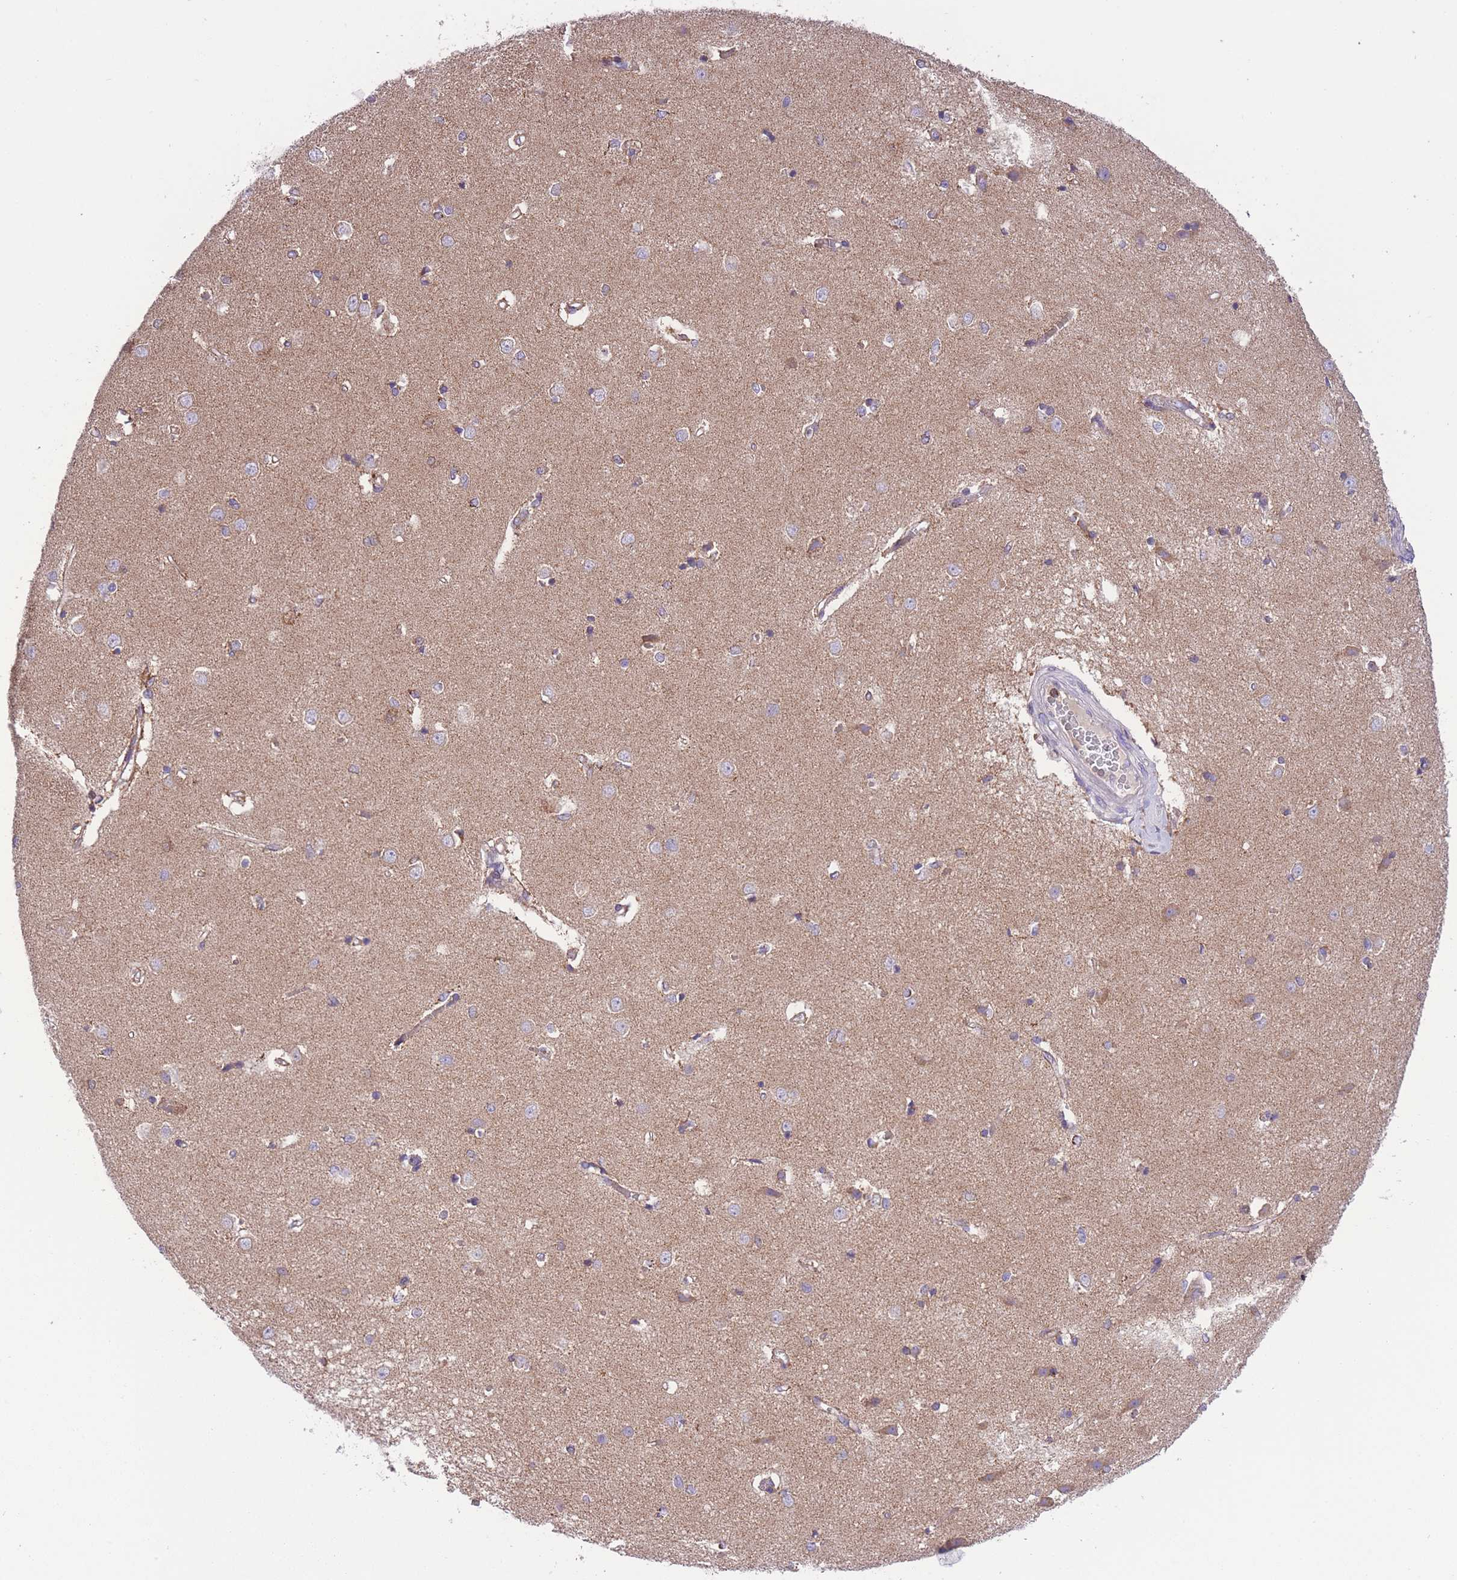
{"staining": {"intensity": "negative", "quantity": "none", "location": "none"}, "tissue": "caudate", "cell_type": "Glial cells", "image_type": "normal", "snomed": [{"axis": "morphology", "description": "Normal tissue, NOS"}, {"axis": "topography", "description": "Lateral ventricle wall"}], "caption": "Immunohistochemistry (IHC) micrograph of unremarkable caudate stained for a protein (brown), which displays no expression in glial cells.", "gene": "ST3GAL3", "patient": {"sex": "male", "age": 37}}